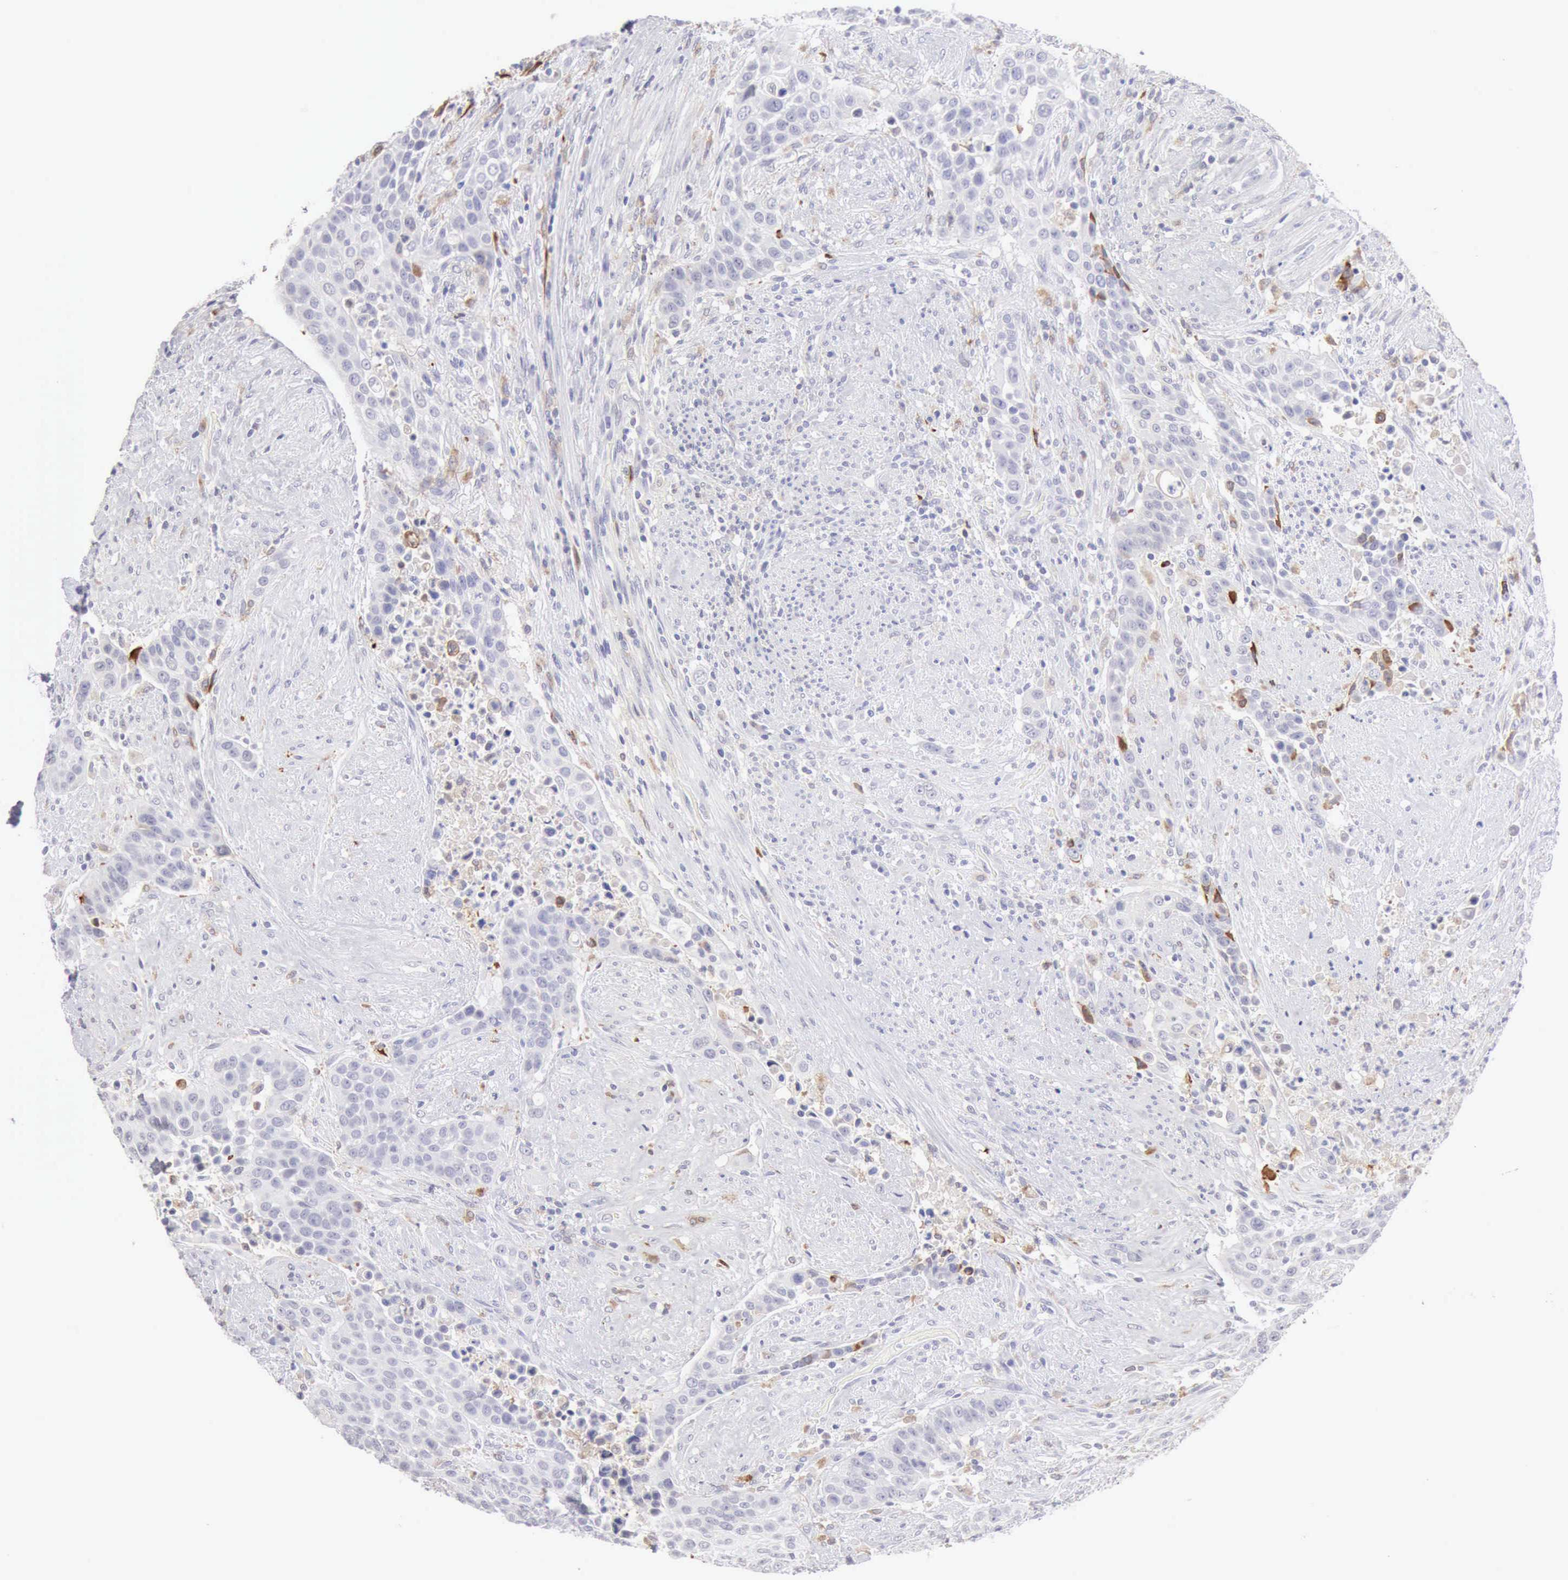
{"staining": {"intensity": "negative", "quantity": "none", "location": "none"}, "tissue": "urothelial cancer", "cell_type": "Tumor cells", "image_type": "cancer", "snomed": [{"axis": "morphology", "description": "Urothelial carcinoma, High grade"}, {"axis": "topography", "description": "Urinary bladder"}], "caption": "Micrograph shows no significant protein positivity in tumor cells of urothelial cancer.", "gene": "RNASE1", "patient": {"sex": "male", "age": 74}}